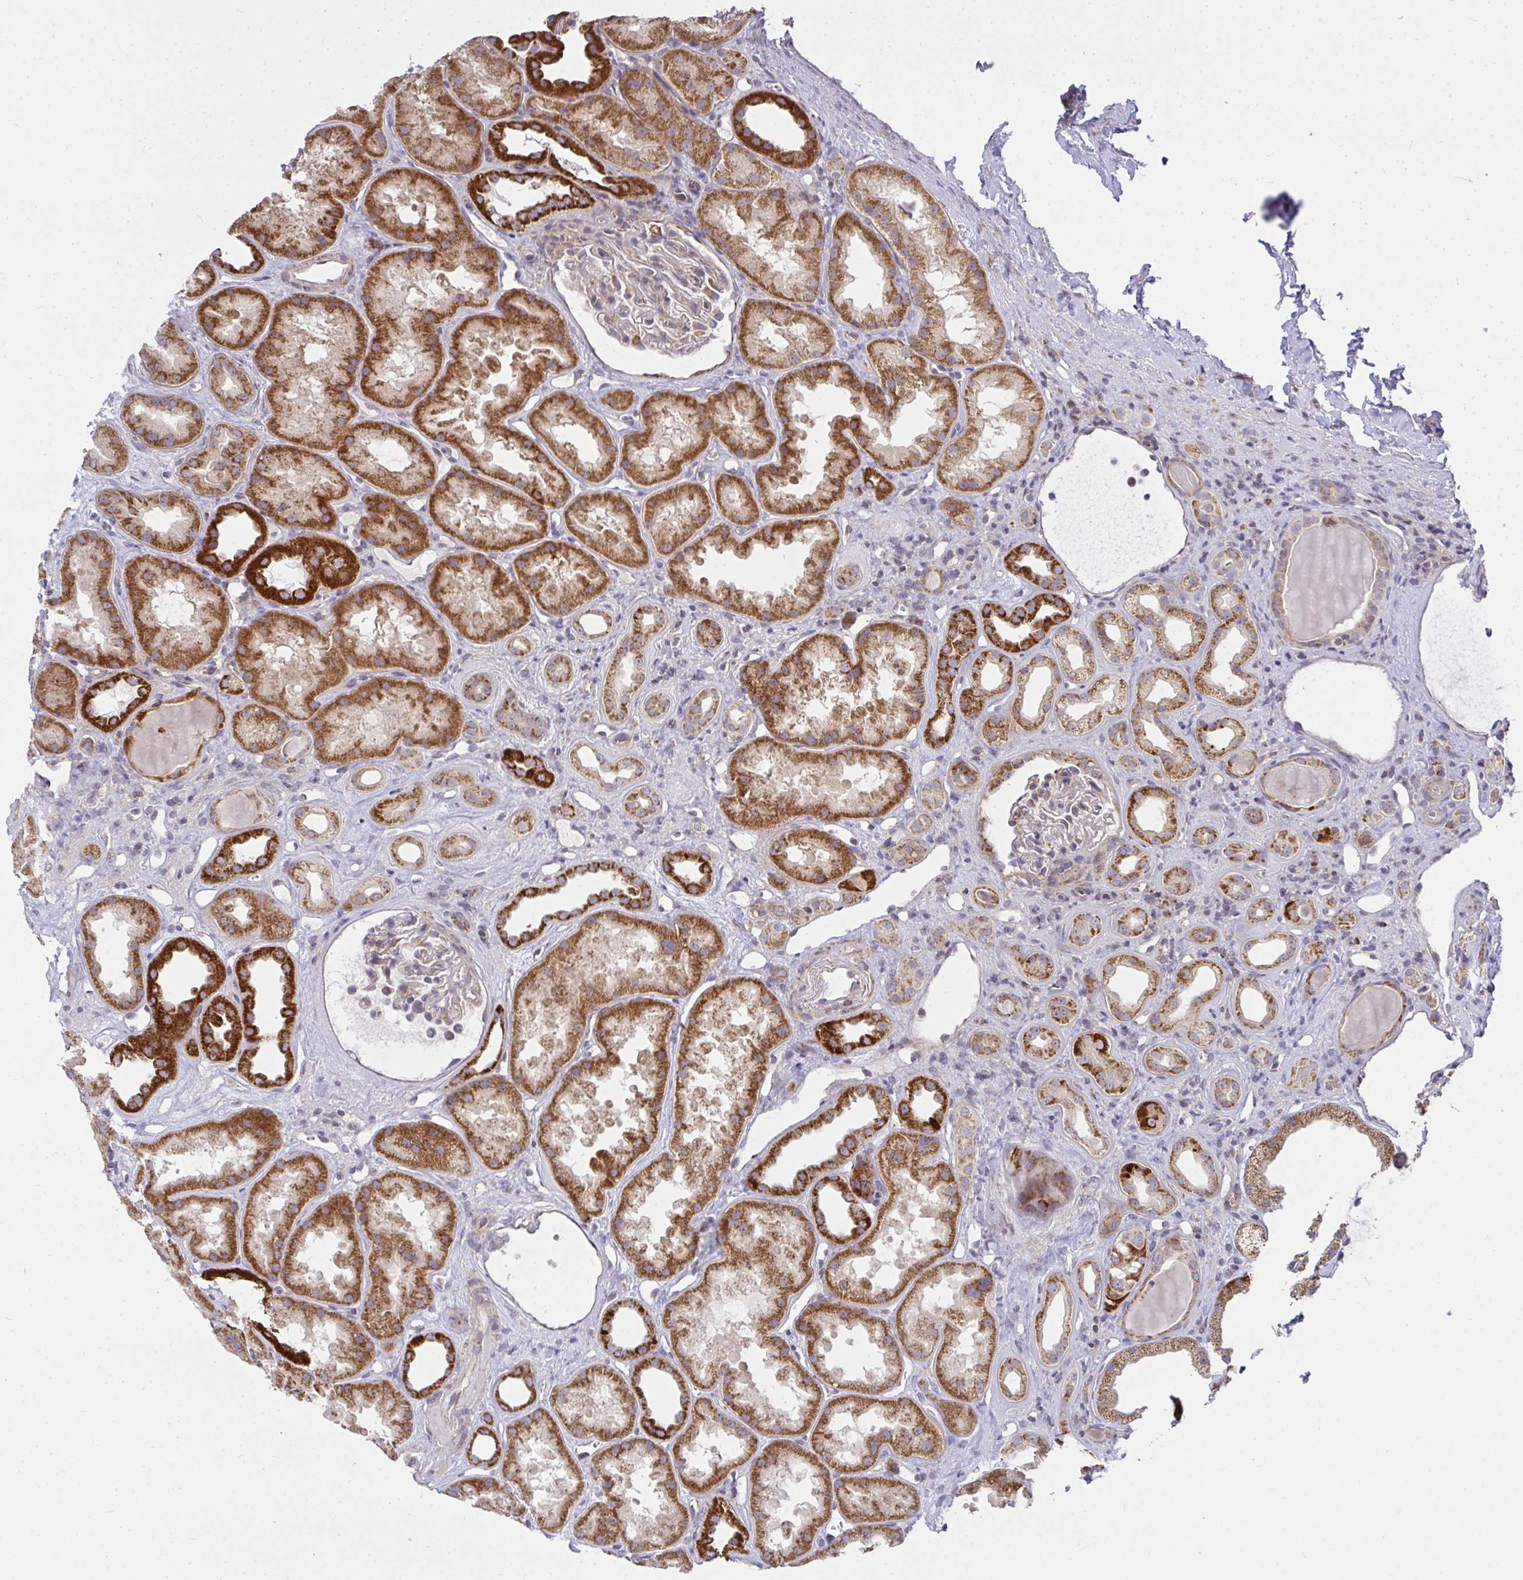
{"staining": {"intensity": "negative", "quantity": "none", "location": "none"}, "tissue": "kidney", "cell_type": "Cells in glomeruli", "image_type": "normal", "snomed": [{"axis": "morphology", "description": "Normal tissue, NOS"}, {"axis": "topography", "description": "Kidney"}], "caption": "Immunohistochemistry (IHC) histopathology image of normal kidney stained for a protein (brown), which displays no positivity in cells in glomeruli. Brightfield microscopy of immunohistochemistry (IHC) stained with DAB (3,3'-diaminobenzidine) (brown) and hematoxylin (blue), captured at high magnification.", "gene": "SRRM4", "patient": {"sex": "male", "age": 61}}